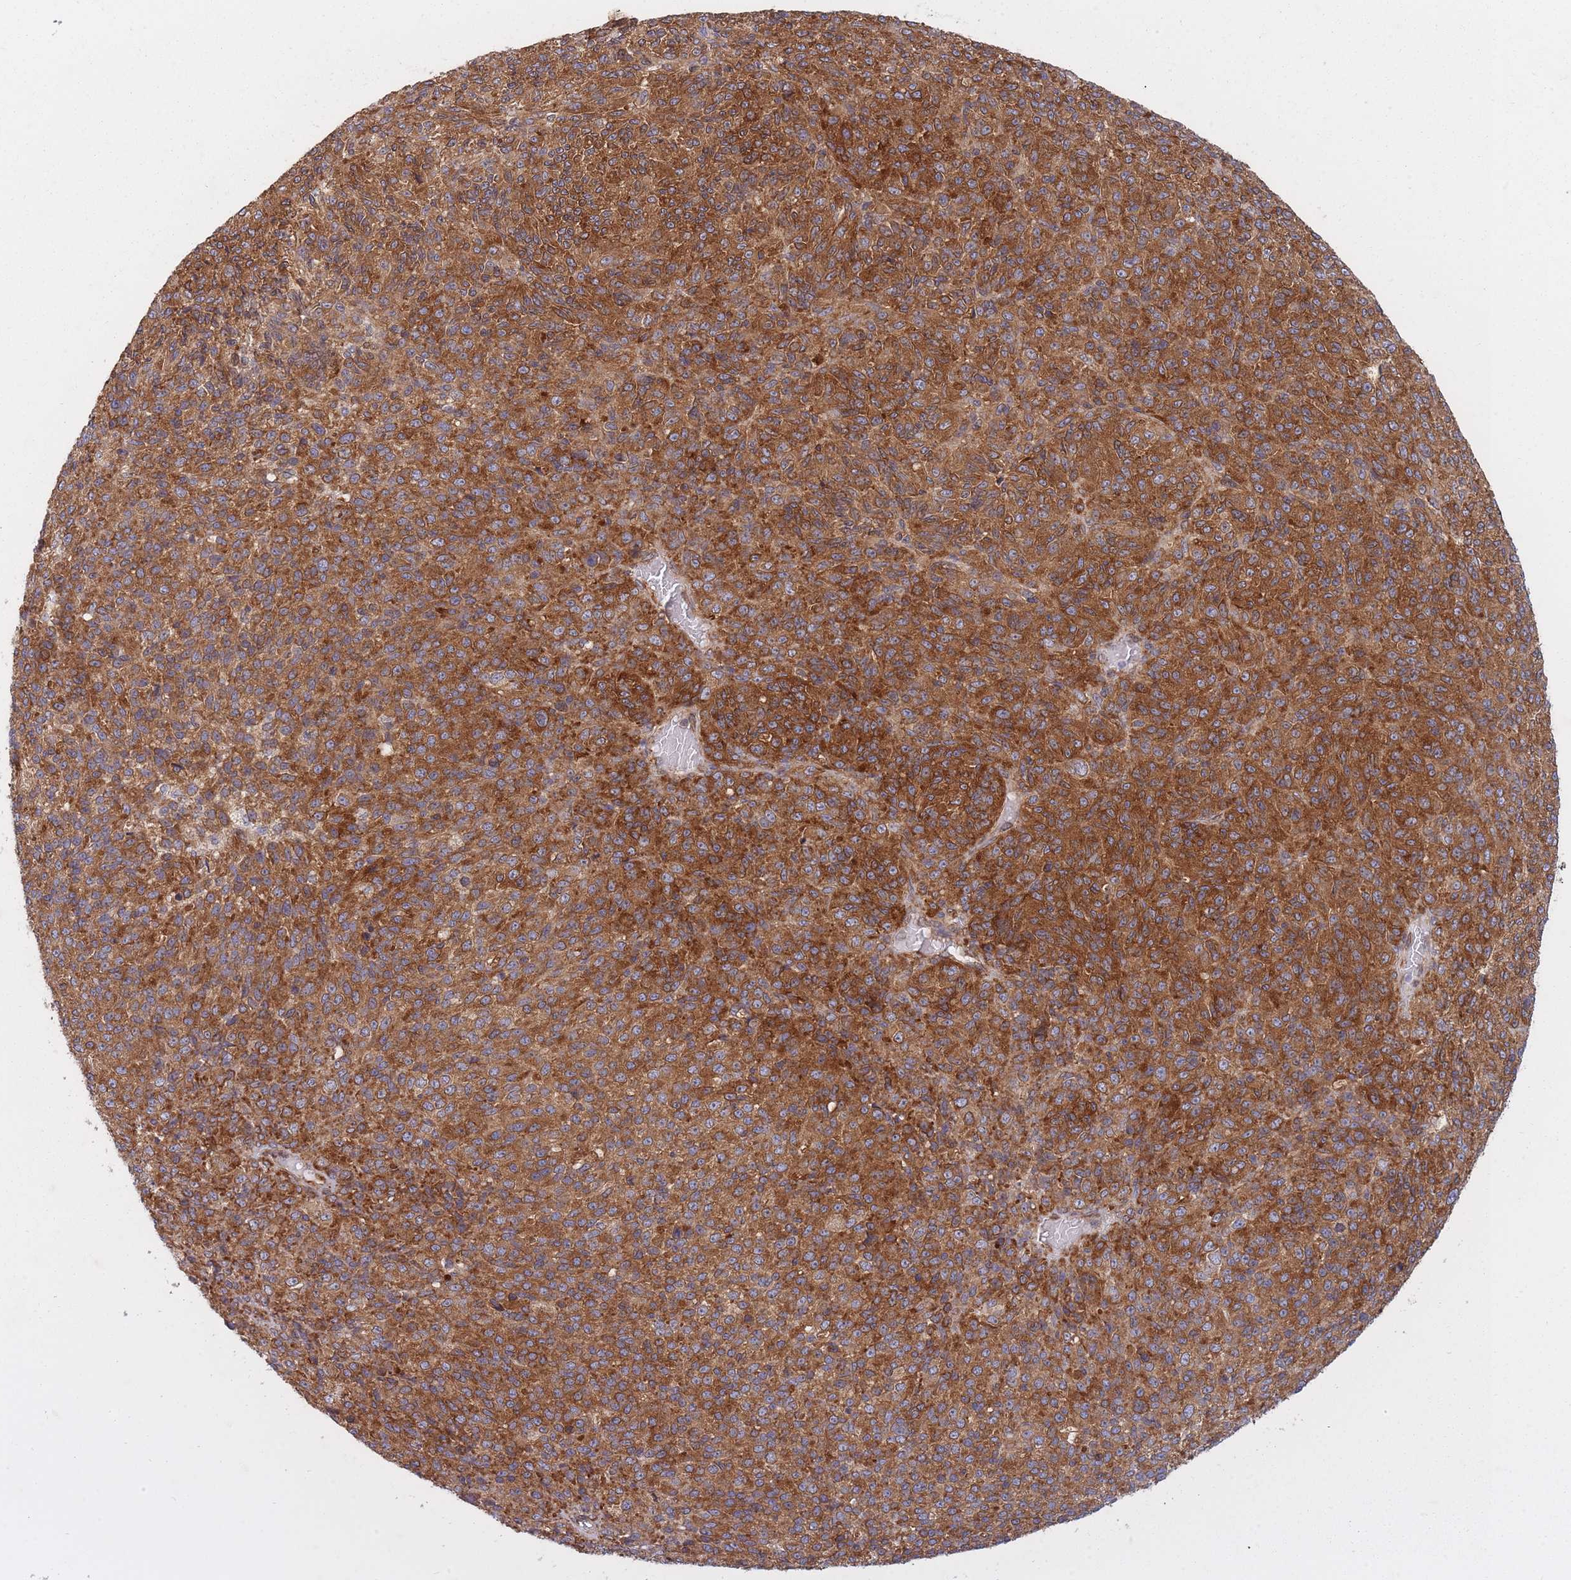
{"staining": {"intensity": "strong", "quantity": ">75%", "location": "cytoplasmic/membranous"}, "tissue": "melanoma", "cell_type": "Tumor cells", "image_type": "cancer", "snomed": [{"axis": "morphology", "description": "Malignant melanoma, Metastatic site"}, {"axis": "topography", "description": "Brain"}], "caption": "IHC photomicrograph of neoplastic tissue: human malignant melanoma (metastatic site) stained using IHC demonstrates high levels of strong protein expression localized specifically in the cytoplasmic/membranous of tumor cells, appearing as a cytoplasmic/membranous brown color.", "gene": "CCDC124", "patient": {"sex": "female", "age": 56}}